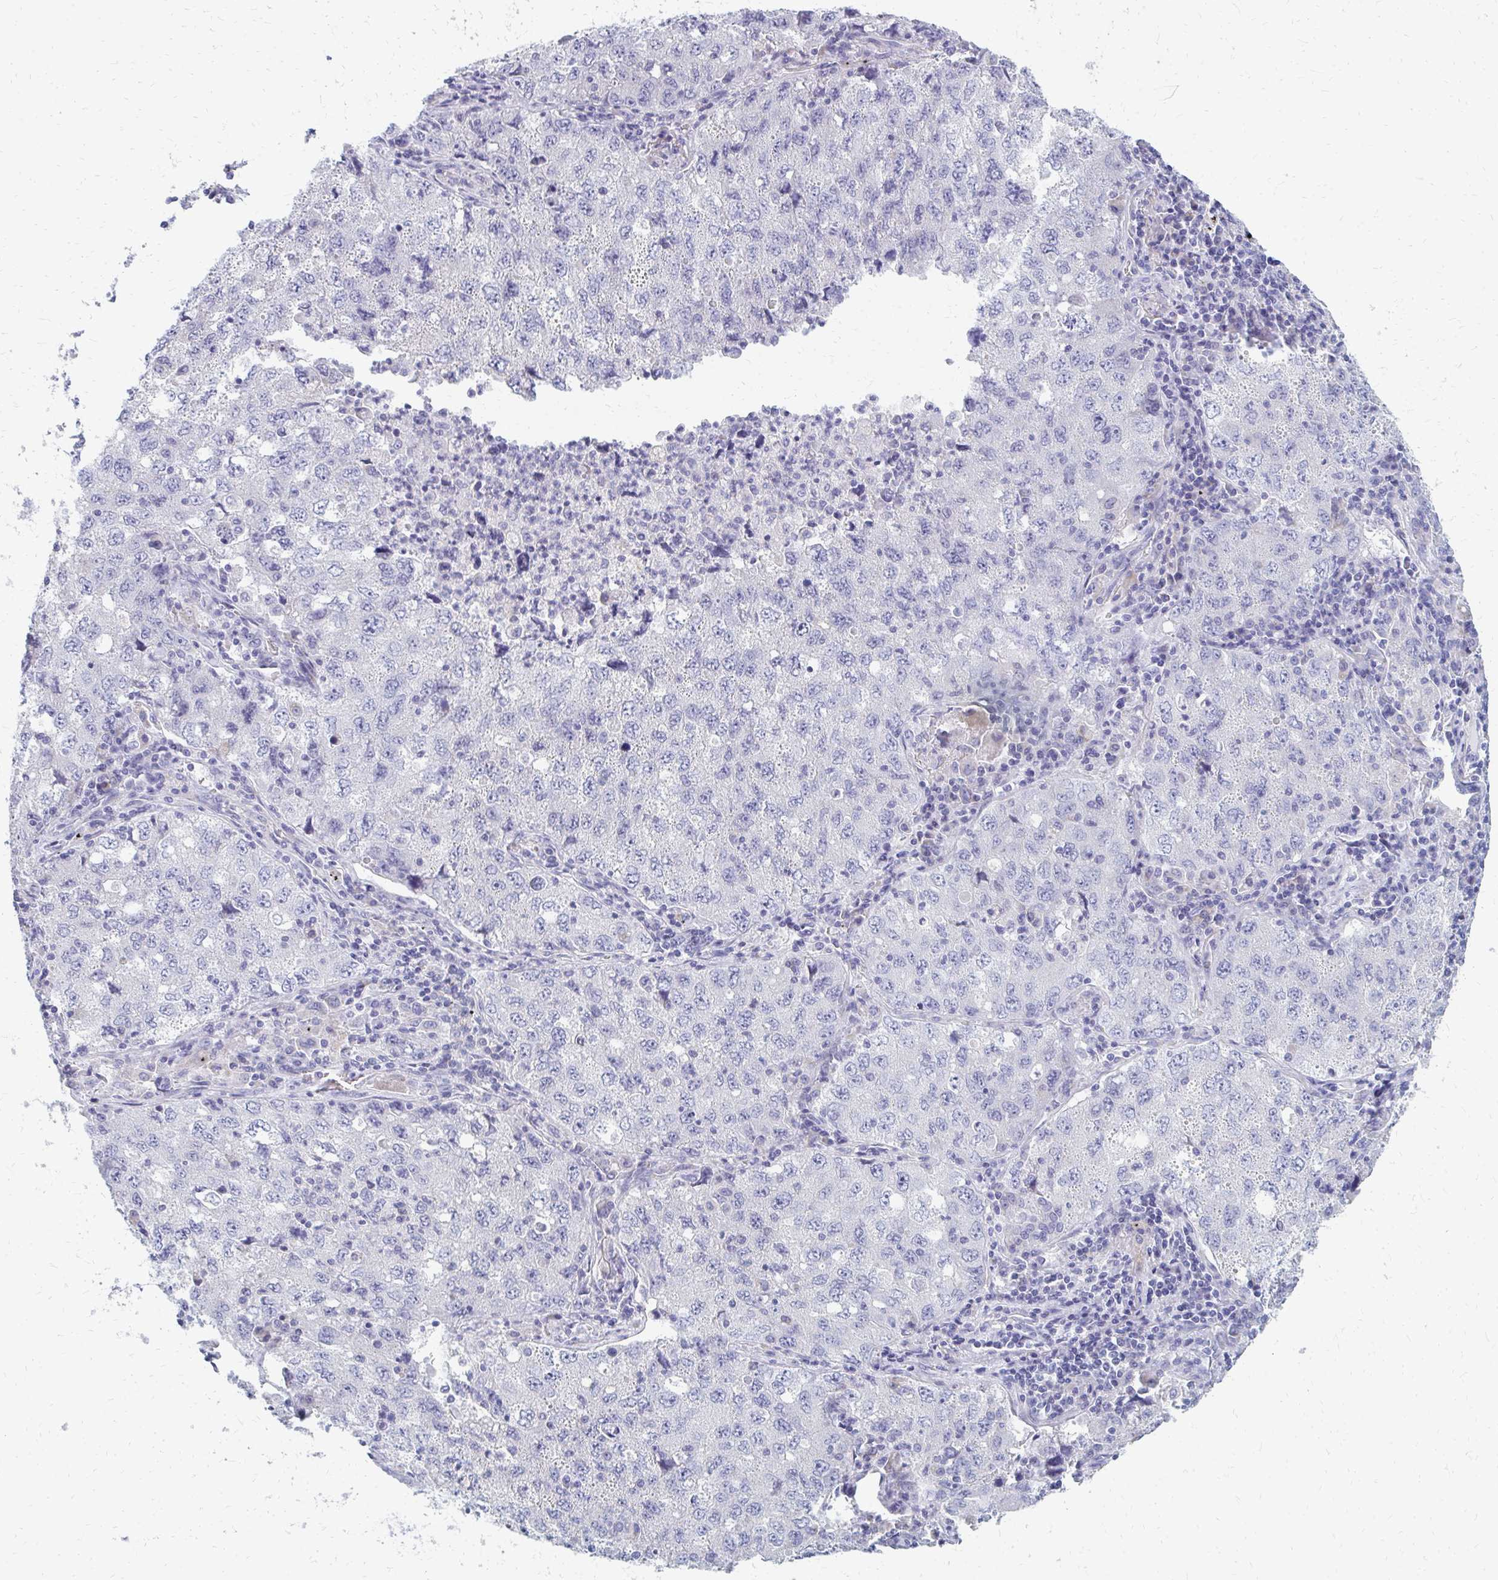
{"staining": {"intensity": "negative", "quantity": "none", "location": "none"}, "tissue": "lung cancer", "cell_type": "Tumor cells", "image_type": "cancer", "snomed": [{"axis": "morphology", "description": "Adenocarcinoma, NOS"}, {"axis": "topography", "description": "Lung"}], "caption": "Immunohistochemical staining of lung adenocarcinoma displays no significant positivity in tumor cells. (Immunohistochemistry (ihc), brightfield microscopy, high magnification).", "gene": "OR10V1", "patient": {"sex": "female", "age": 57}}